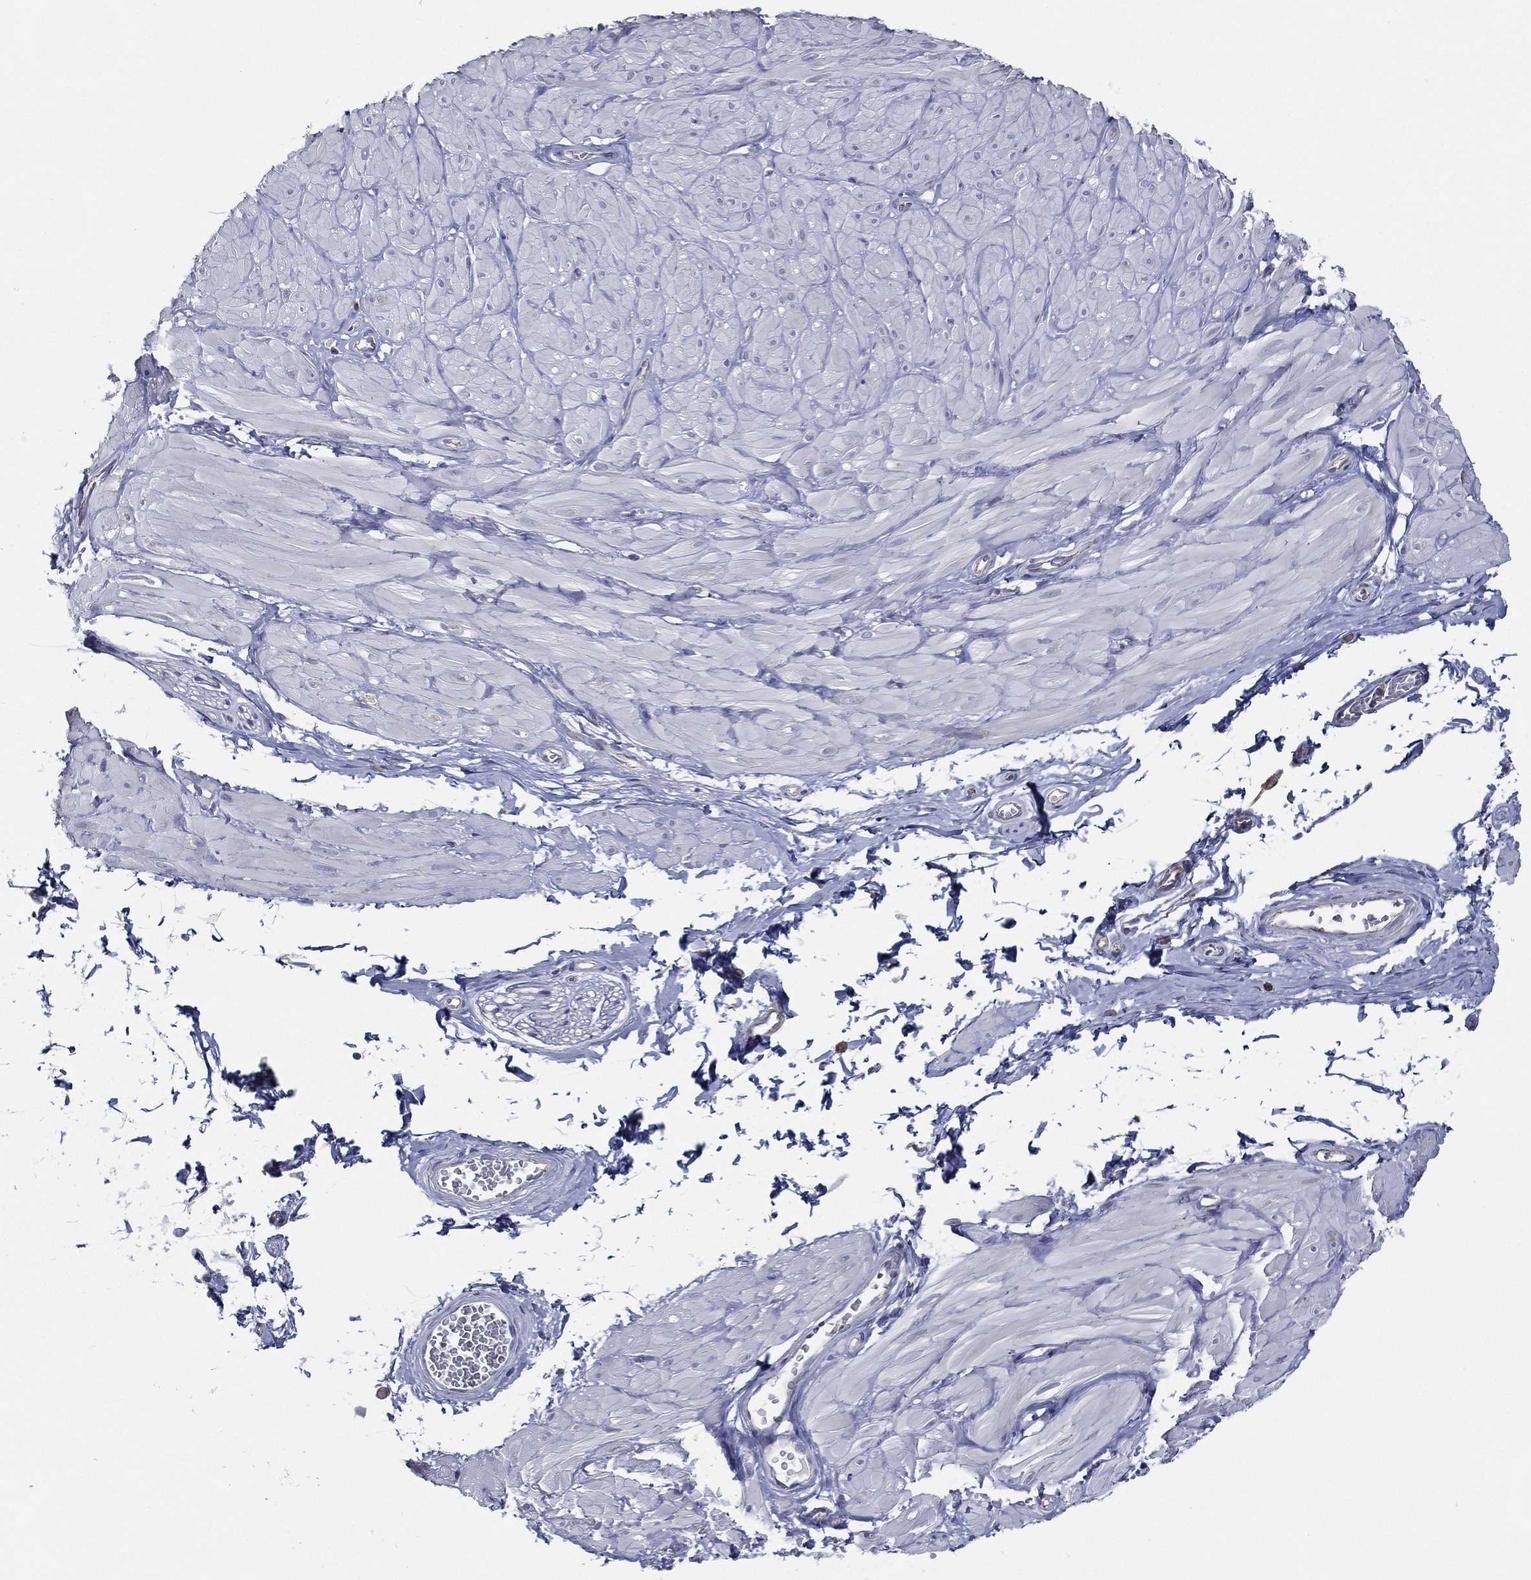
{"staining": {"intensity": "negative", "quantity": "none", "location": "none"}, "tissue": "soft tissue", "cell_type": "Fibroblasts", "image_type": "normal", "snomed": [{"axis": "morphology", "description": "Normal tissue, NOS"}, {"axis": "topography", "description": "Smooth muscle"}, {"axis": "topography", "description": "Peripheral nerve tissue"}], "caption": "Immunohistochemistry (IHC) of benign human soft tissue reveals no expression in fibroblasts. (IHC, brightfield microscopy, high magnification).", "gene": "ZNF223", "patient": {"sex": "male", "age": 22}}